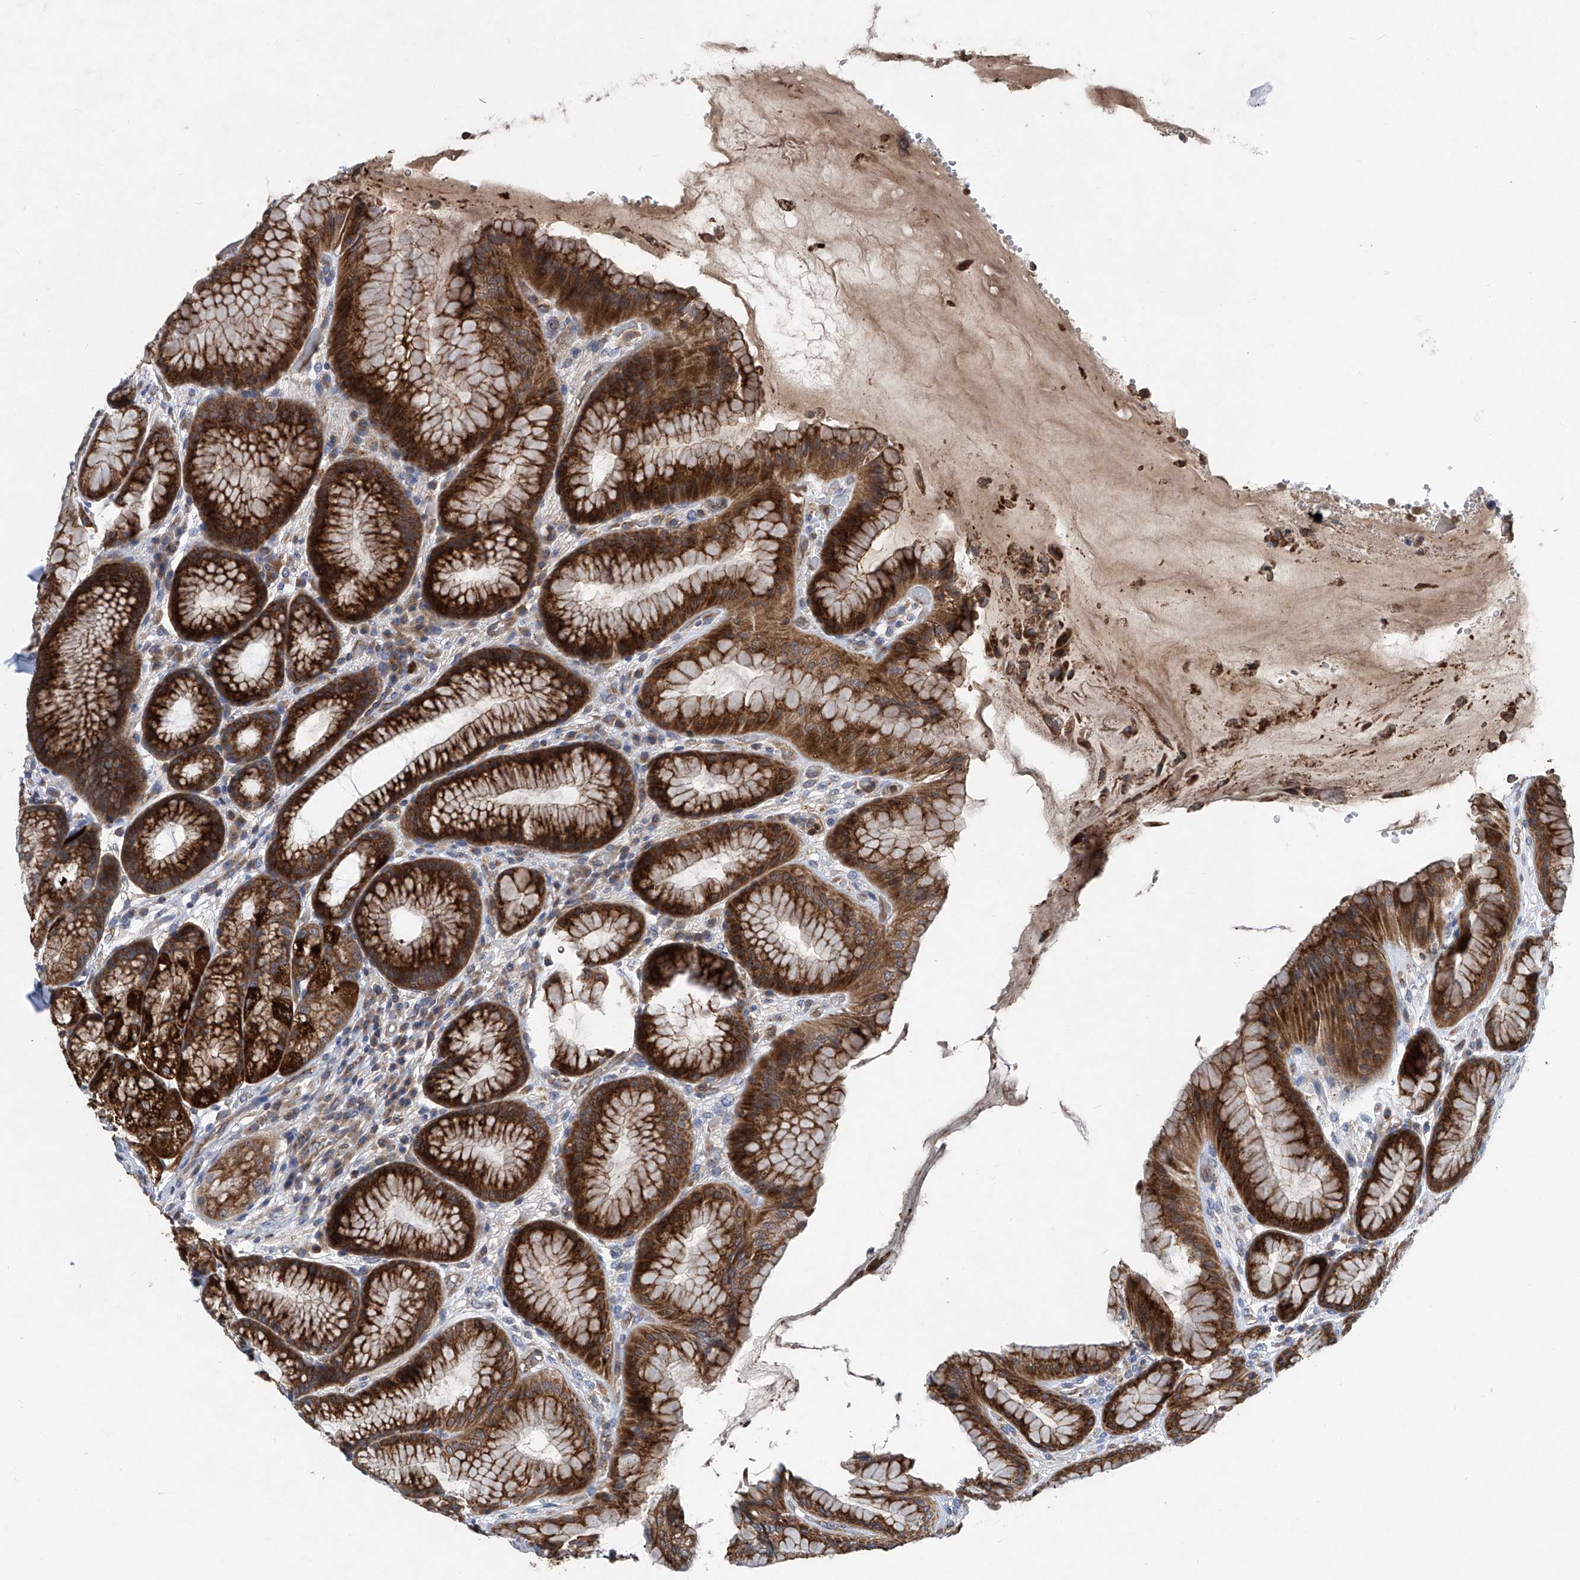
{"staining": {"intensity": "strong", "quantity": ">75%", "location": "cytoplasmic/membranous"}, "tissue": "stomach", "cell_type": "Glandular cells", "image_type": "normal", "snomed": [{"axis": "morphology", "description": "Normal tissue, NOS"}, {"axis": "topography", "description": "Stomach"}], "caption": "Protein expression analysis of normal stomach demonstrates strong cytoplasmic/membranous staining in about >75% of glandular cells. The staining was performed using DAB to visualize the protein expression in brown, while the nuclei were stained in blue with hematoxylin (Magnification: 20x).", "gene": "TRIM38", "patient": {"sex": "male", "age": 57}}